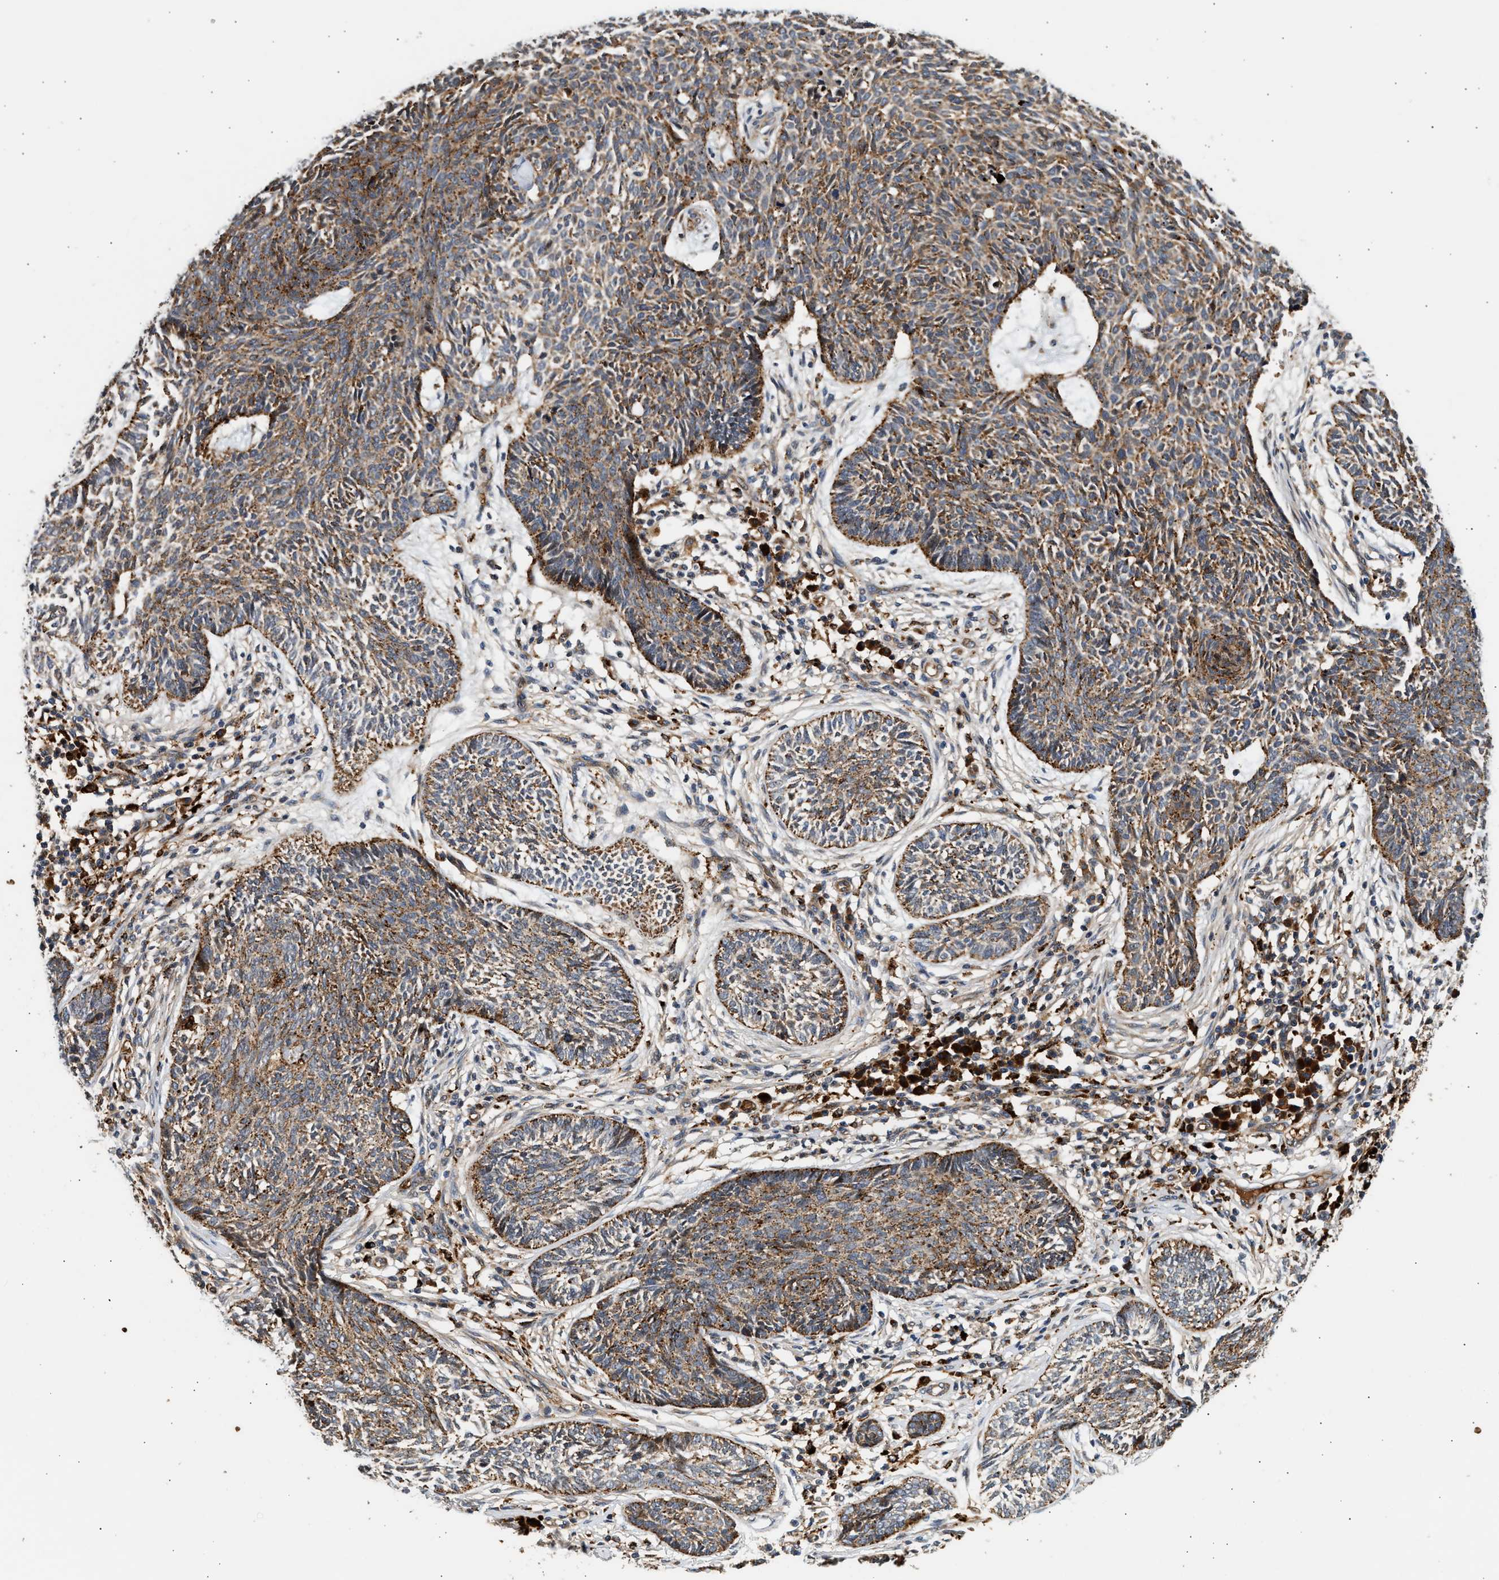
{"staining": {"intensity": "moderate", "quantity": ">75%", "location": "cytoplasmic/membranous"}, "tissue": "skin cancer", "cell_type": "Tumor cells", "image_type": "cancer", "snomed": [{"axis": "morphology", "description": "Papilloma, NOS"}, {"axis": "morphology", "description": "Basal cell carcinoma"}, {"axis": "topography", "description": "Skin"}], "caption": "Immunohistochemical staining of human skin cancer (papilloma) shows medium levels of moderate cytoplasmic/membranous positivity in about >75% of tumor cells.", "gene": "PLD3", "patient": {"sex": "male", "age": 87}}